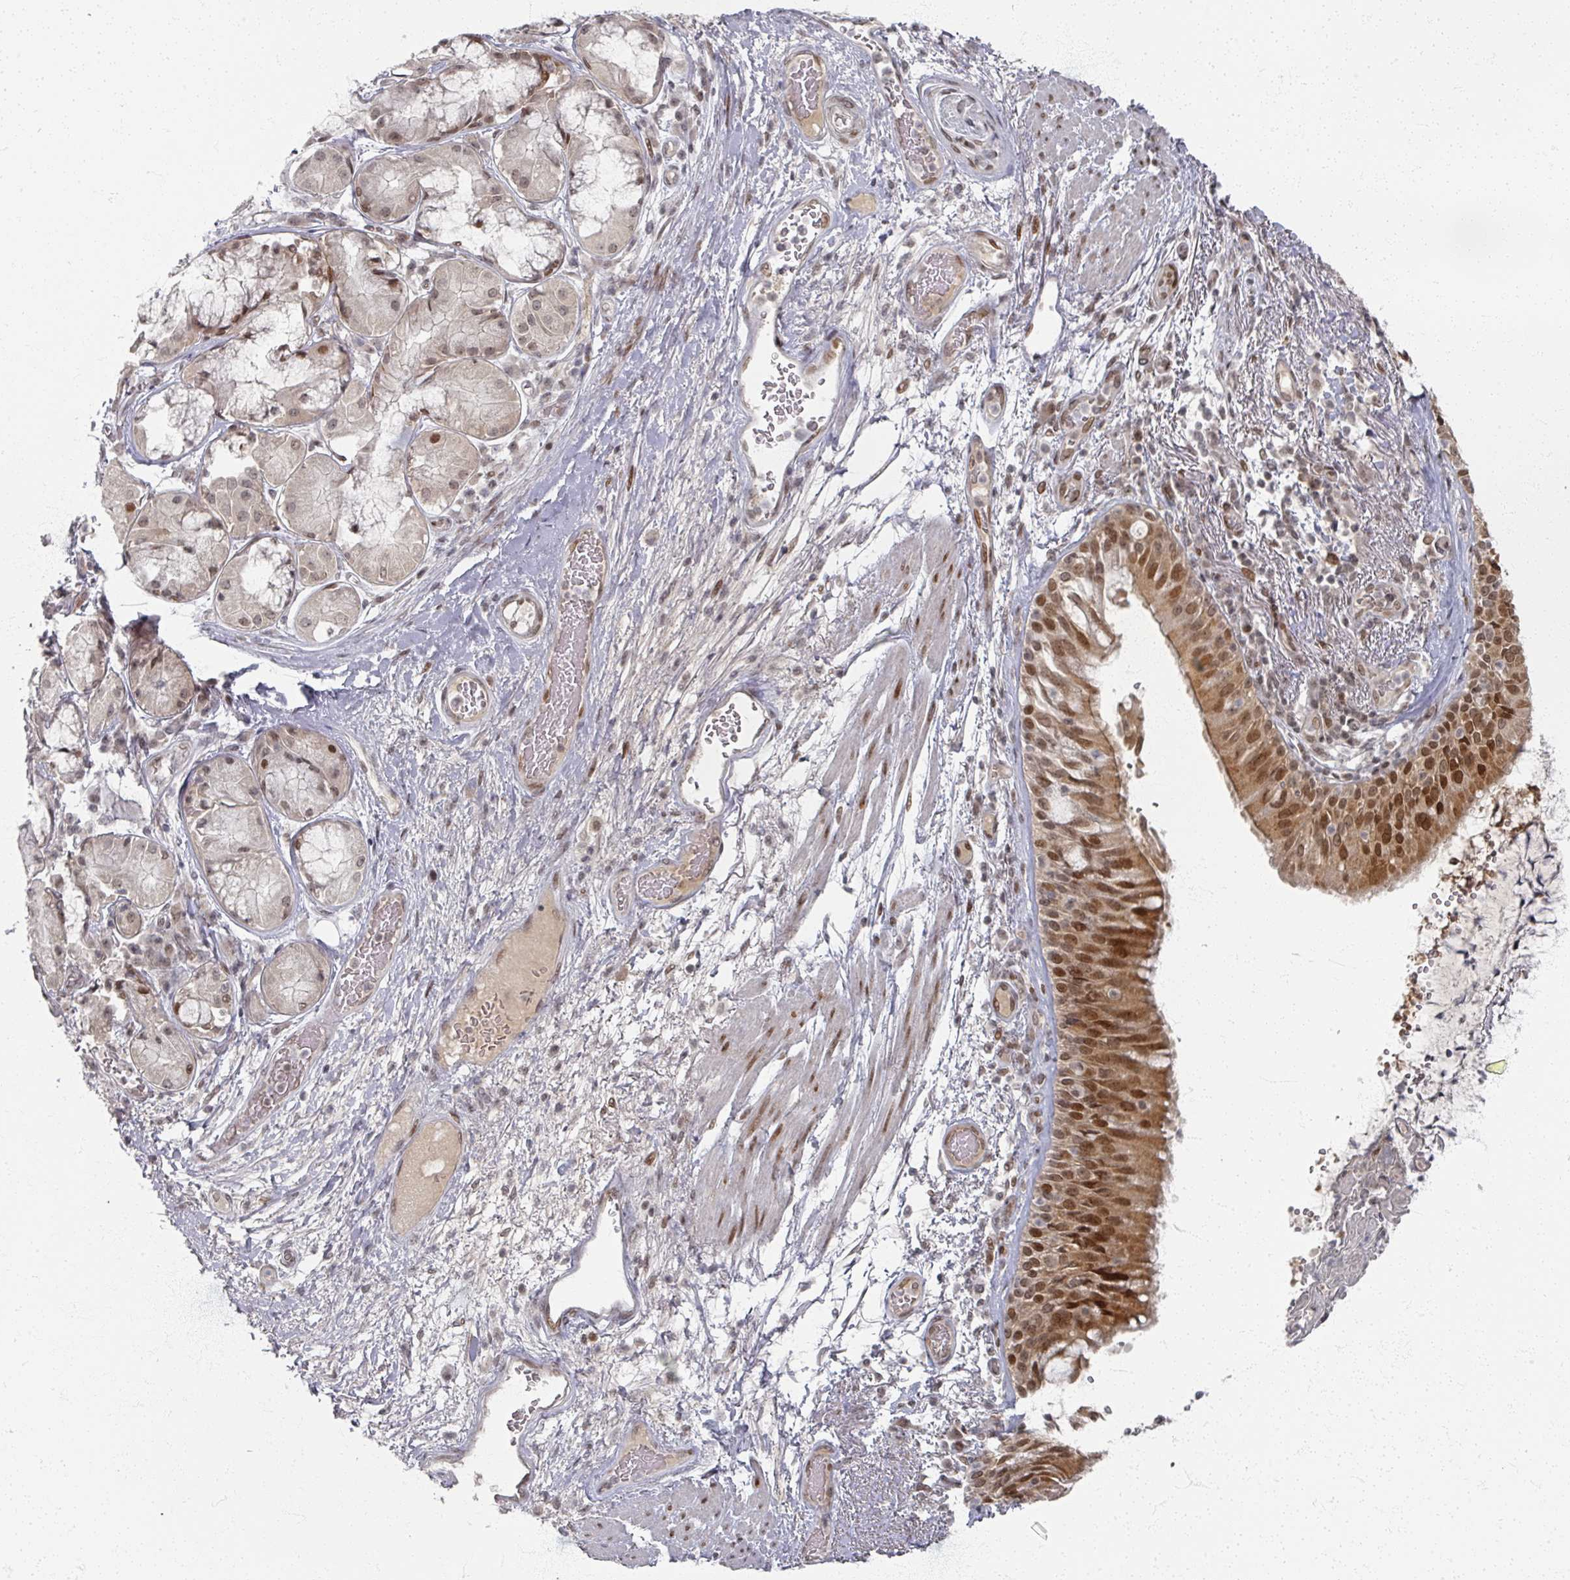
{"staining": {"intensity": "strong", "quantity": ">75%", "location": "cytoplasmic/membranous,nuclear"}, "tissue": "bronchus", "cell_type": "Respiratory epithelial cells", "image_type": "normal", "snomed": [{"axis": "morphology", "description": "Normal tissue, NOS"}, {"axis": "topography", "description": "Cartilage tissue"}, {"axis": "topography", "description": "Bronchus"}], "caption": "Immunohistochemistry histopathology image of benign bronchus: bronchus stained using immunohistochemistry (IHC) reveals high levels of strong protein expression localized specifically in the cytoplasmic/membranous,nuclear of respiratory epithelial cells, appearing as a cytoplasmic/membranous,nuclear brown color.", "gene": "PSKH1", "patient": {"sex": "male", "age": 63}}